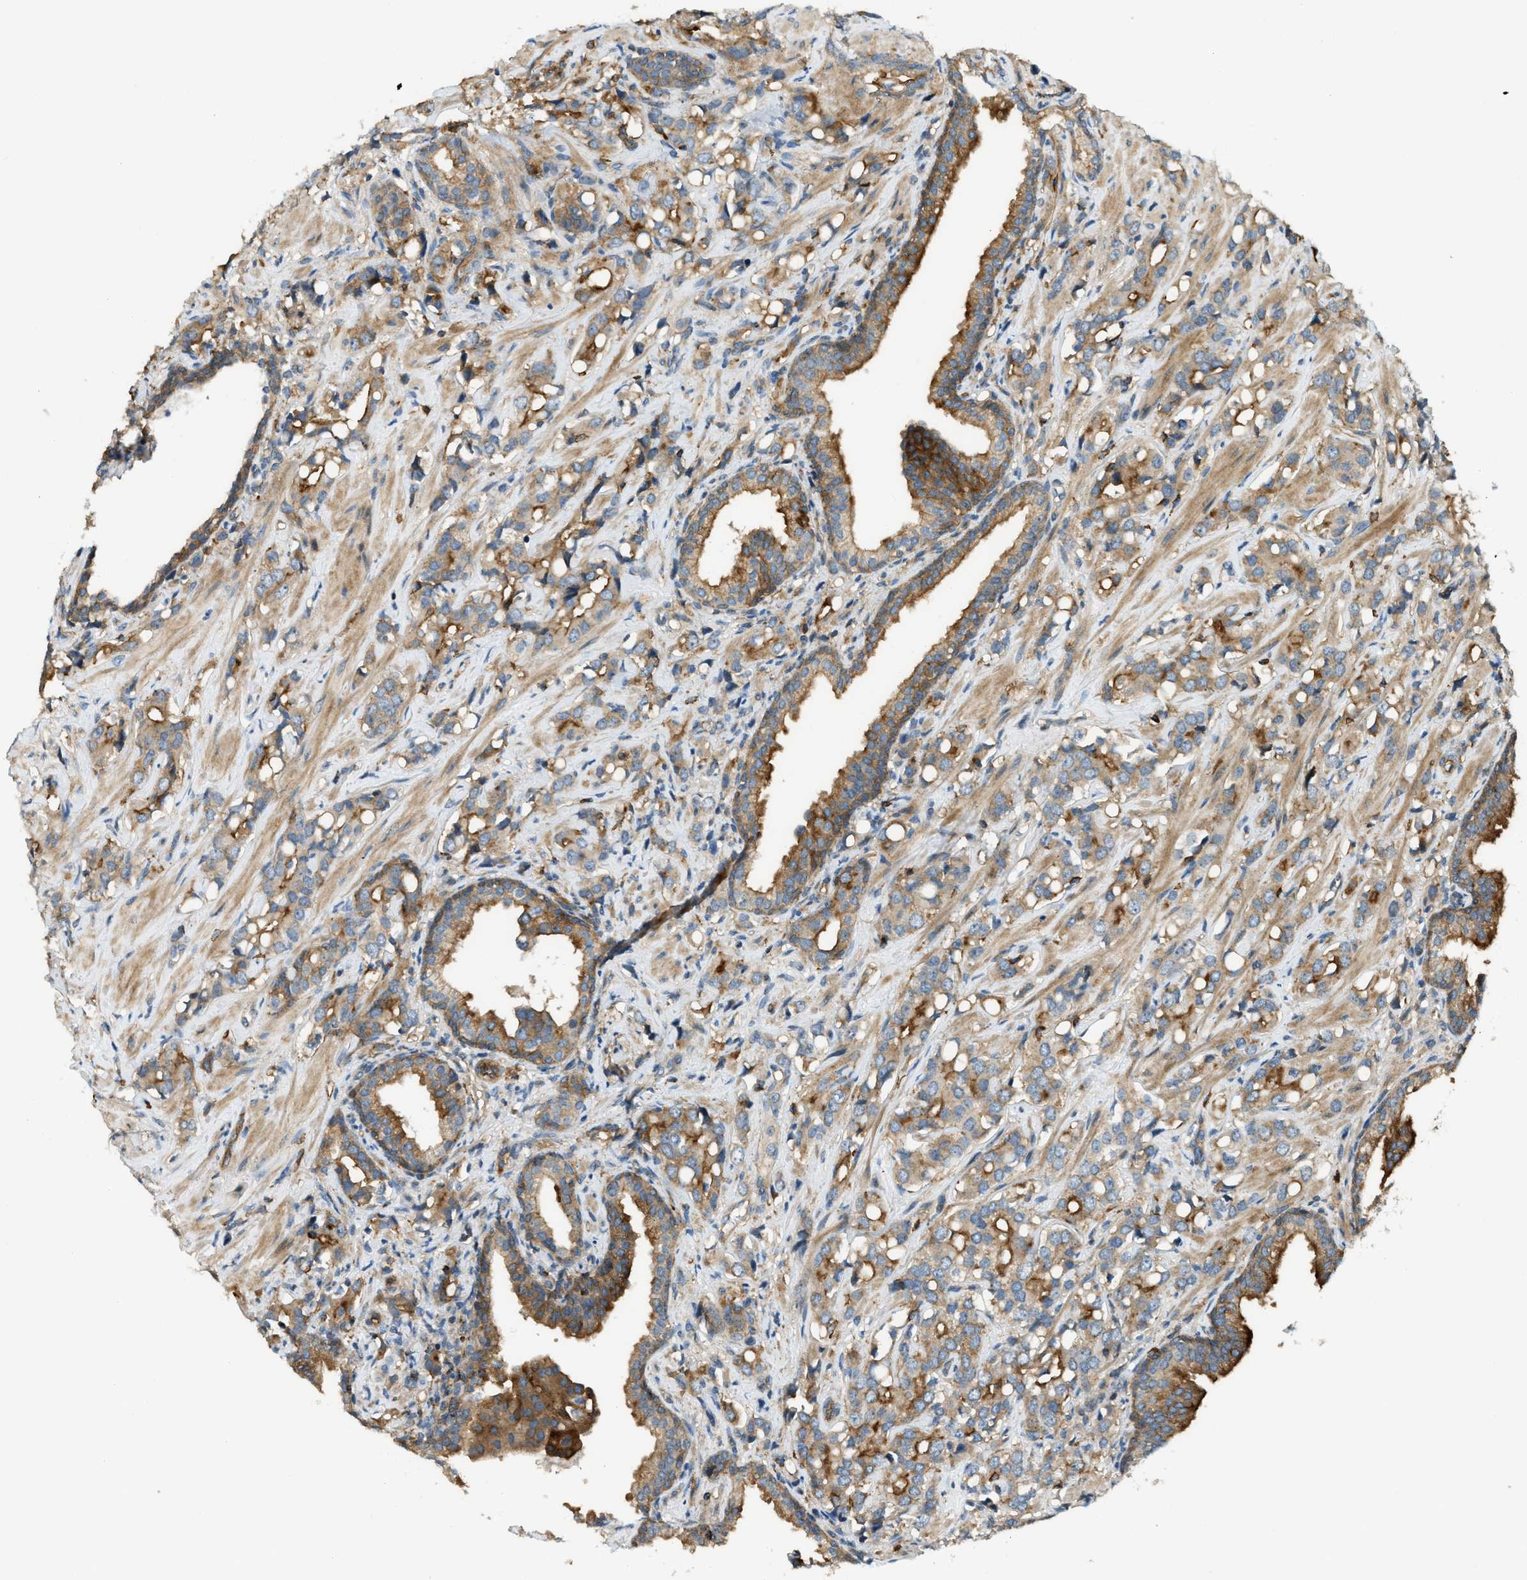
{"staining": {"intensity": "moderate", "quantity": ">75%", "location": "cytoplasmic/membranous"}, "tissue": "prostate cancer", "cell_type": "Tumor cells", "image_type": "cancer", "snomed": [{"axis": "morphology", "description": "Adenocarcinoma, High grade"}, {"axis": "topography", "description": "Prostate"}], "caption": "Prostate cancer (high-grade adenocarcinoma) was stained to show a protein in brown. There is medium levels of moderate cytoplasmic/membranous positivity in approximately >75% of tumor cells.", "gene": "KIAA1671", "patient": {"sex": "male", "age": 52}}